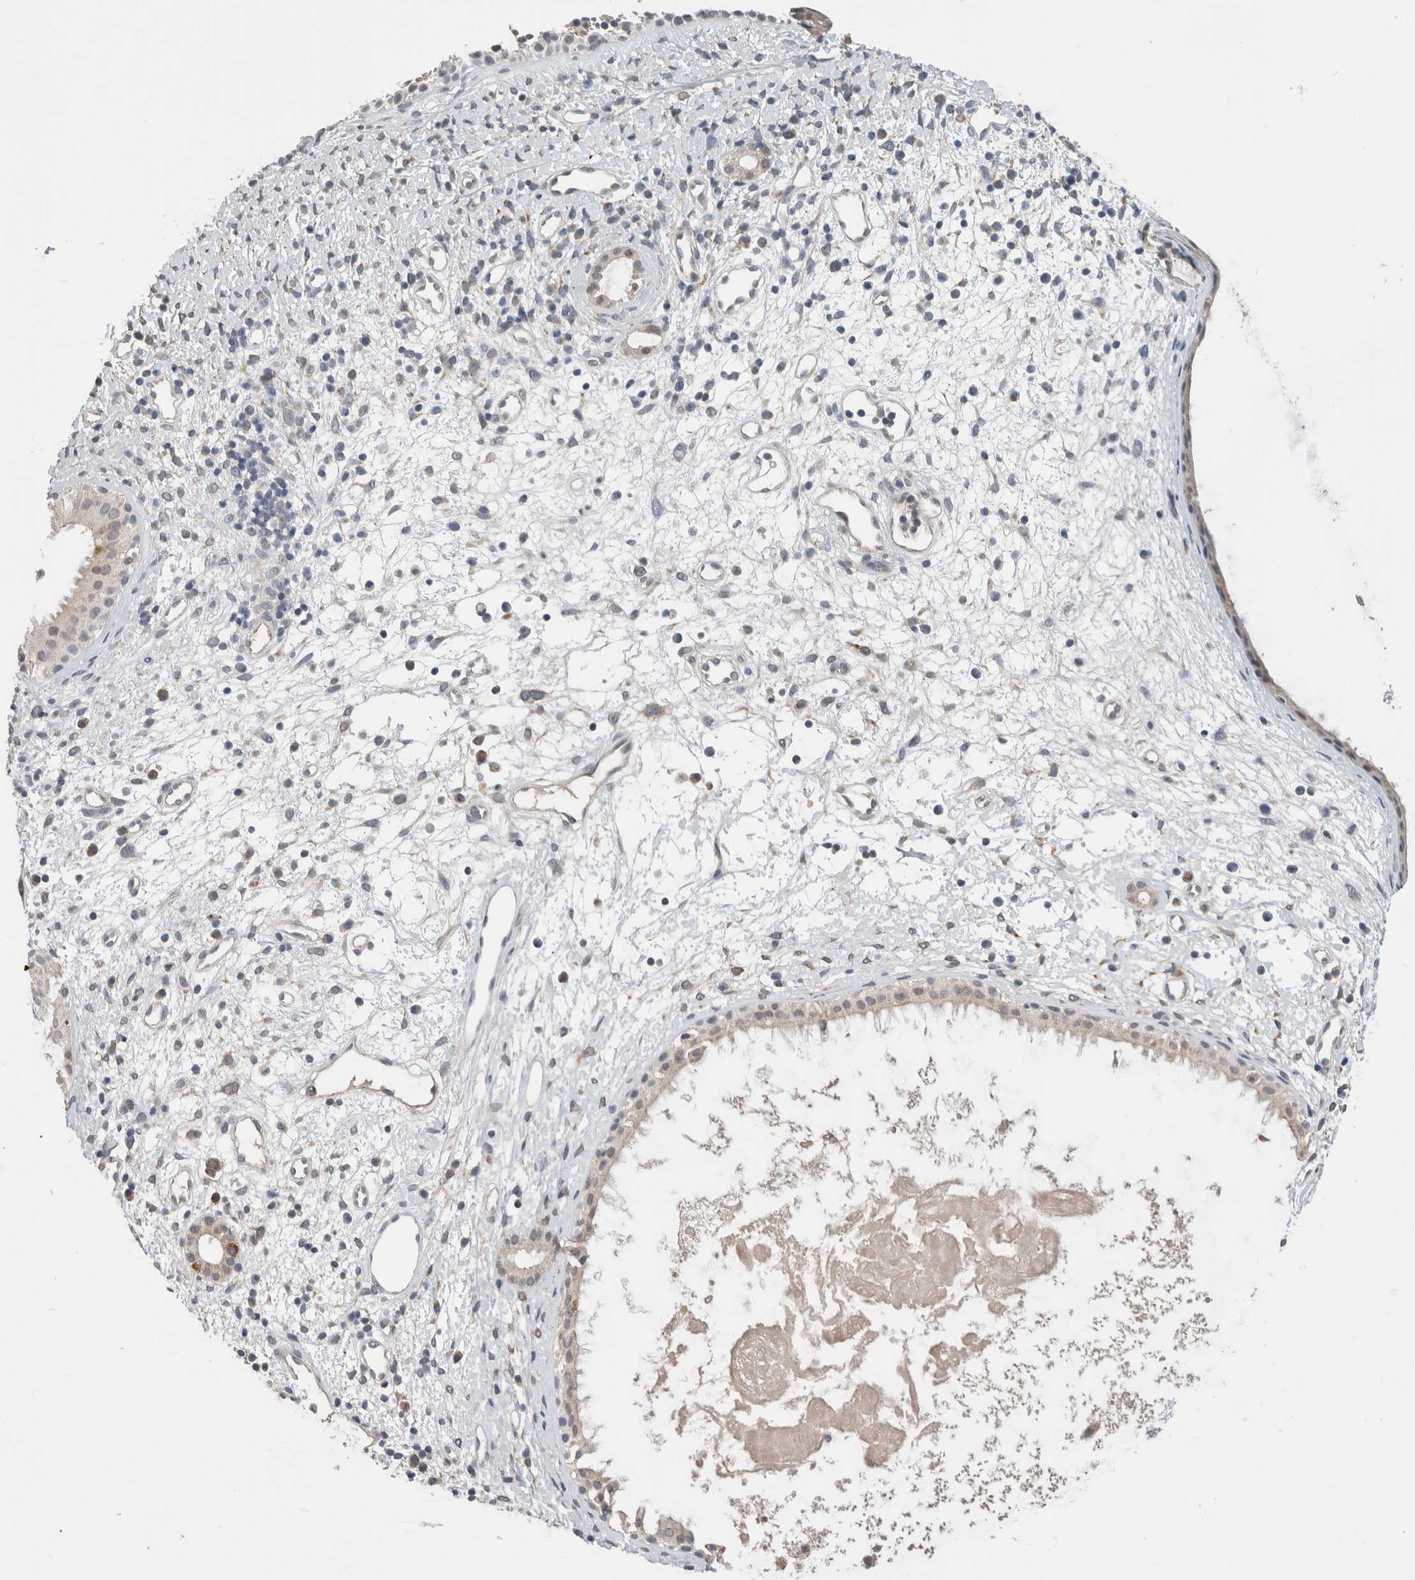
{"staining": {"intensity": "weak", "quantity": "25%-75%", "location": "cytoplasmic/membranous"}, "tissue": "nasopharynx", "cell_type": "Respiratory epithelial cells", "image_type": "normal", "snomed": [{"axis": "morphology", "description": "Normal tissue, NOS"}, {"axis": "topography", "description": "Nasopharynx"}], "caption": "This is a histology image of immunohistochemistry staining of unremarkable nasopharynx, which shows weak positivity in the cytoplasmic/membranous of respiratory epithelial cells.", "gene": "SHPK", "patient": {"sex": "male", "age": 22}}